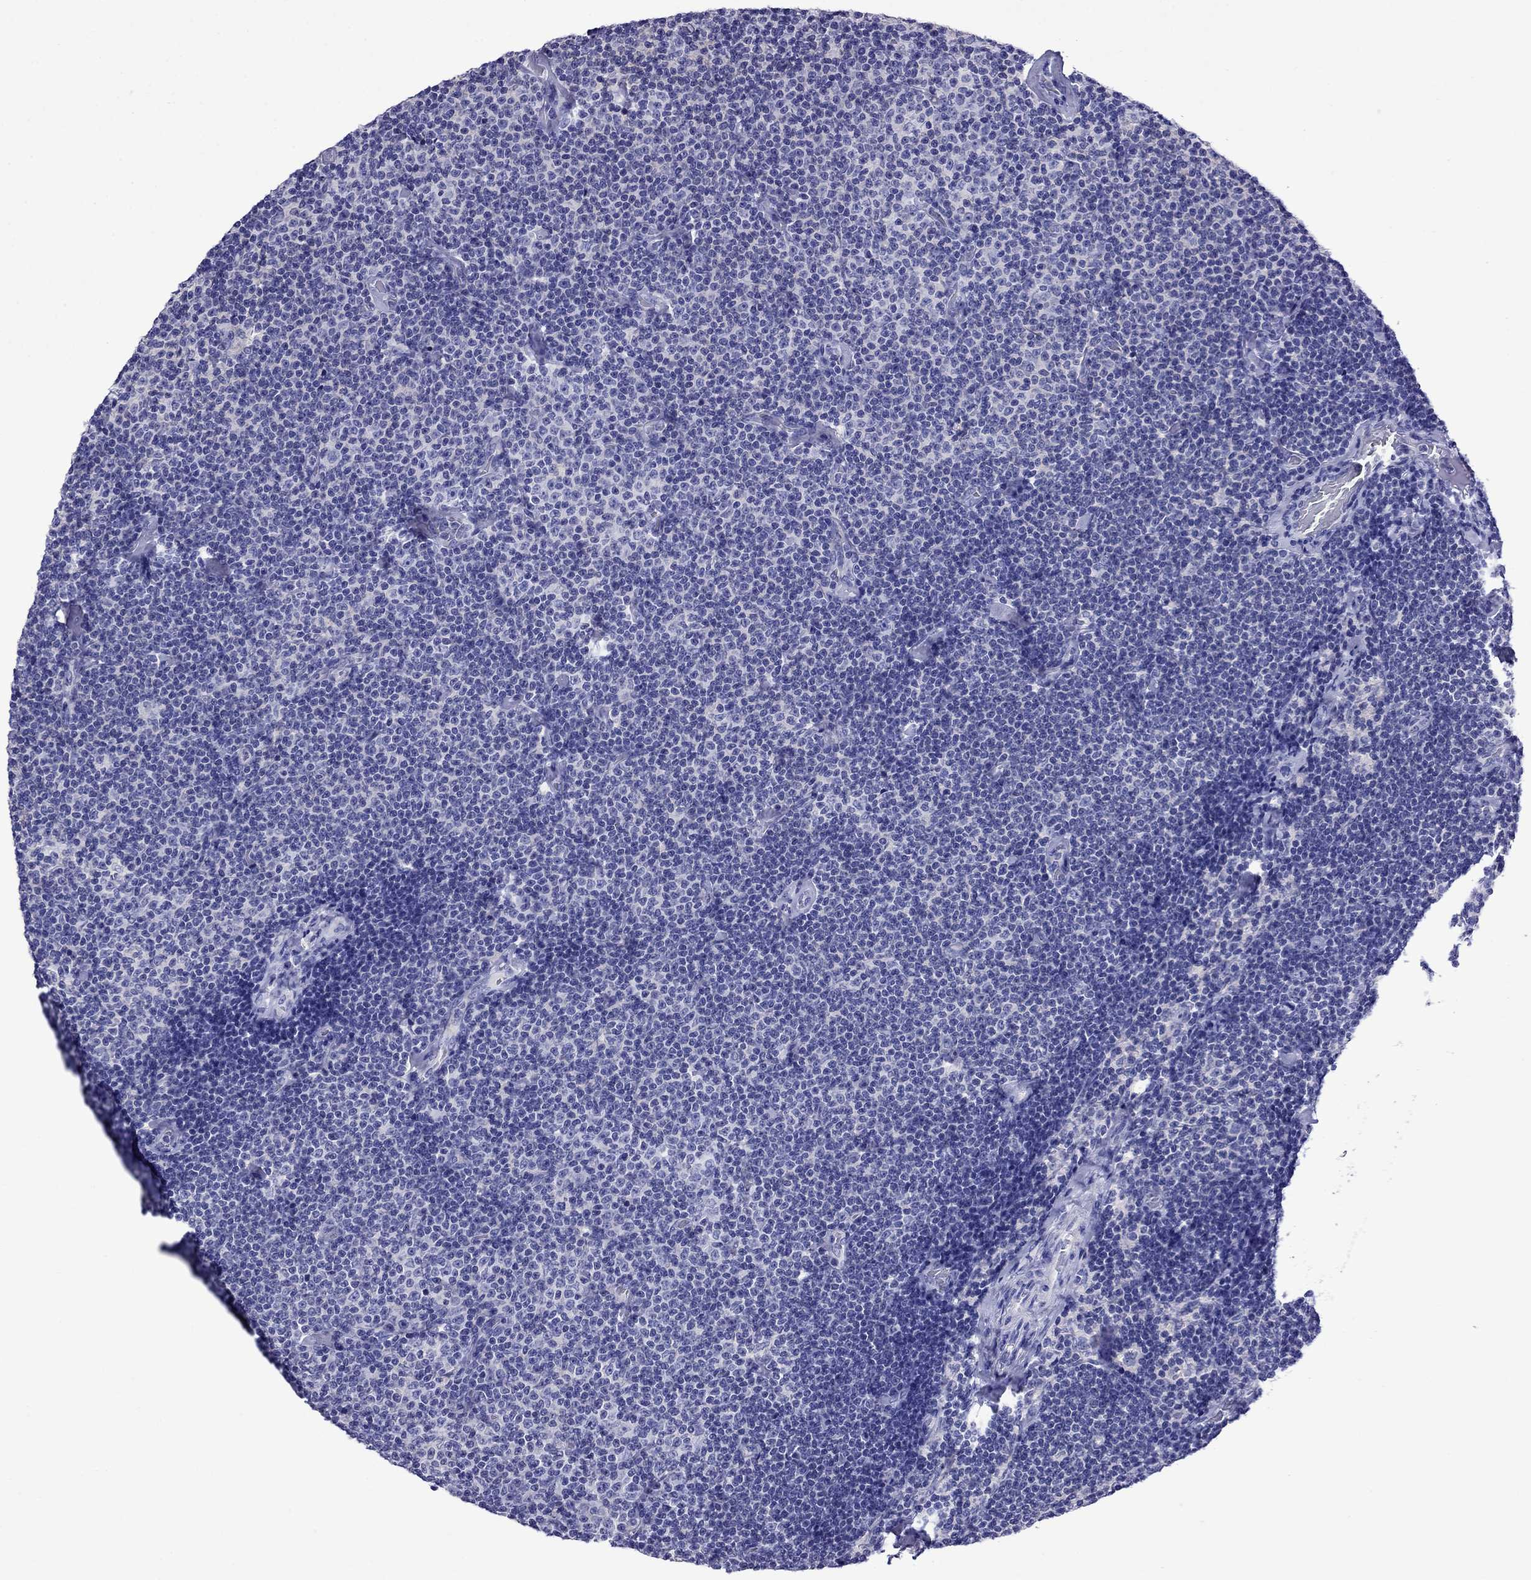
{"staining": {"intensity": "negative", "quantity": "none", "location": "none"}, "tissue": "lymphoma", "cell_type": "Tumor cells", "image_type": "cancer", "snomed": [{"axis": "morphology", "description": "Malignant lymphoma, non-Hodgkin's type, Low grade"}, {"axis": "topography", "description": "Lymph node"}], "caption": "This is an immunohistochemistry micrograph of human malignant lymphoma, non-Hodgkin's type (low-grade). There is no expression in tumor cells.", "gene": "SCG2", "patient": {"sex": "male", "age": 81}}